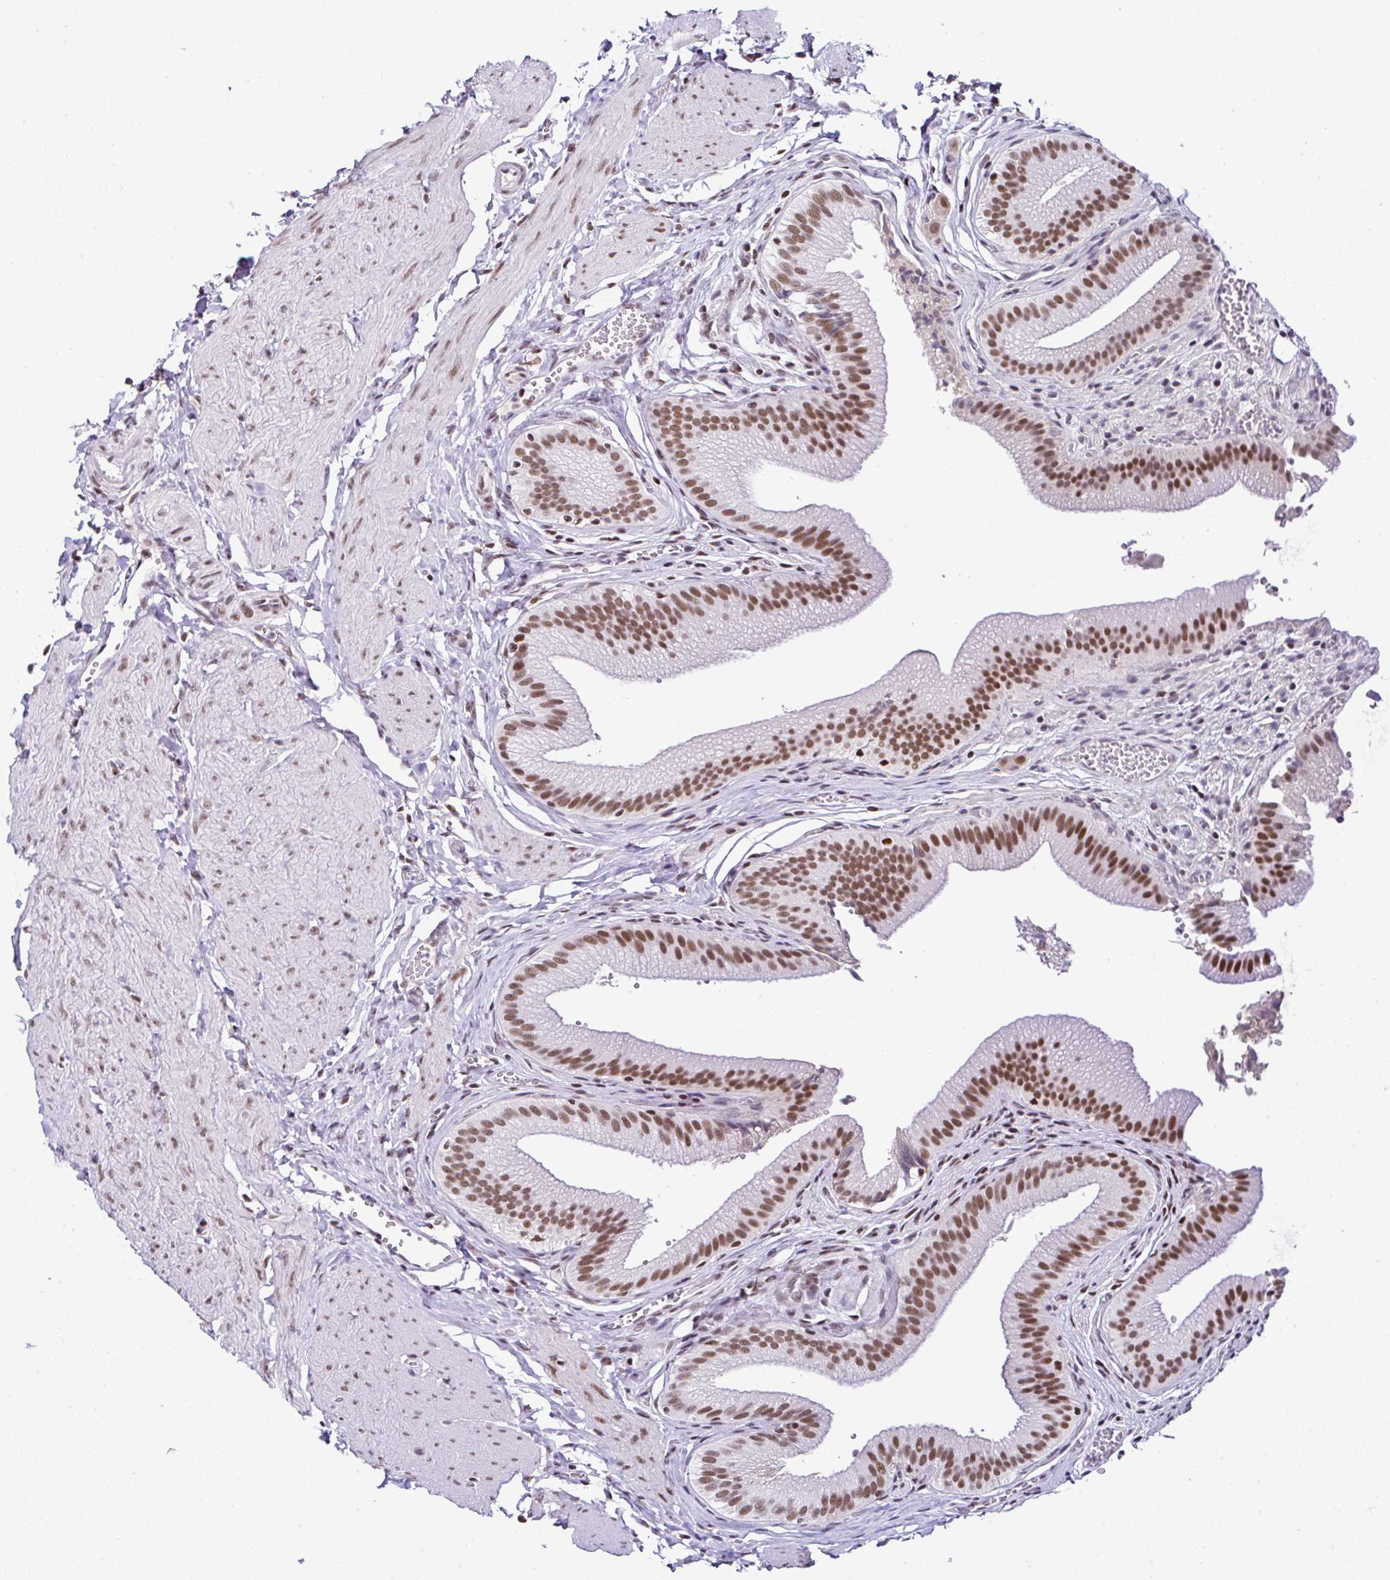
{"staining": {"intensity": "moderate", "quantity": ">75%", "location": "nuclear"}, "tissue": "gallbladder", "cell_type": "Glandular cells", "image_type": "normal", "snomed": [{"axis": "morphology", "description": "Normal tissue, NOS"}, {"axis": "topography", "description": "Gallbladder"}, {"axis": "topography", "description": "Peripheral nerve tissue"}], "caption": "Gallbladder stained with DAB immunohistochemistry (IHC) shows medium levels of moderate nuclear expression in about >75% of glandular cells. Immunohistochemistry stains the protein of interest in brown and the nuclei are stained blue.", "gene": "DR1", "patient": {"sex": "male", "age": 17}}